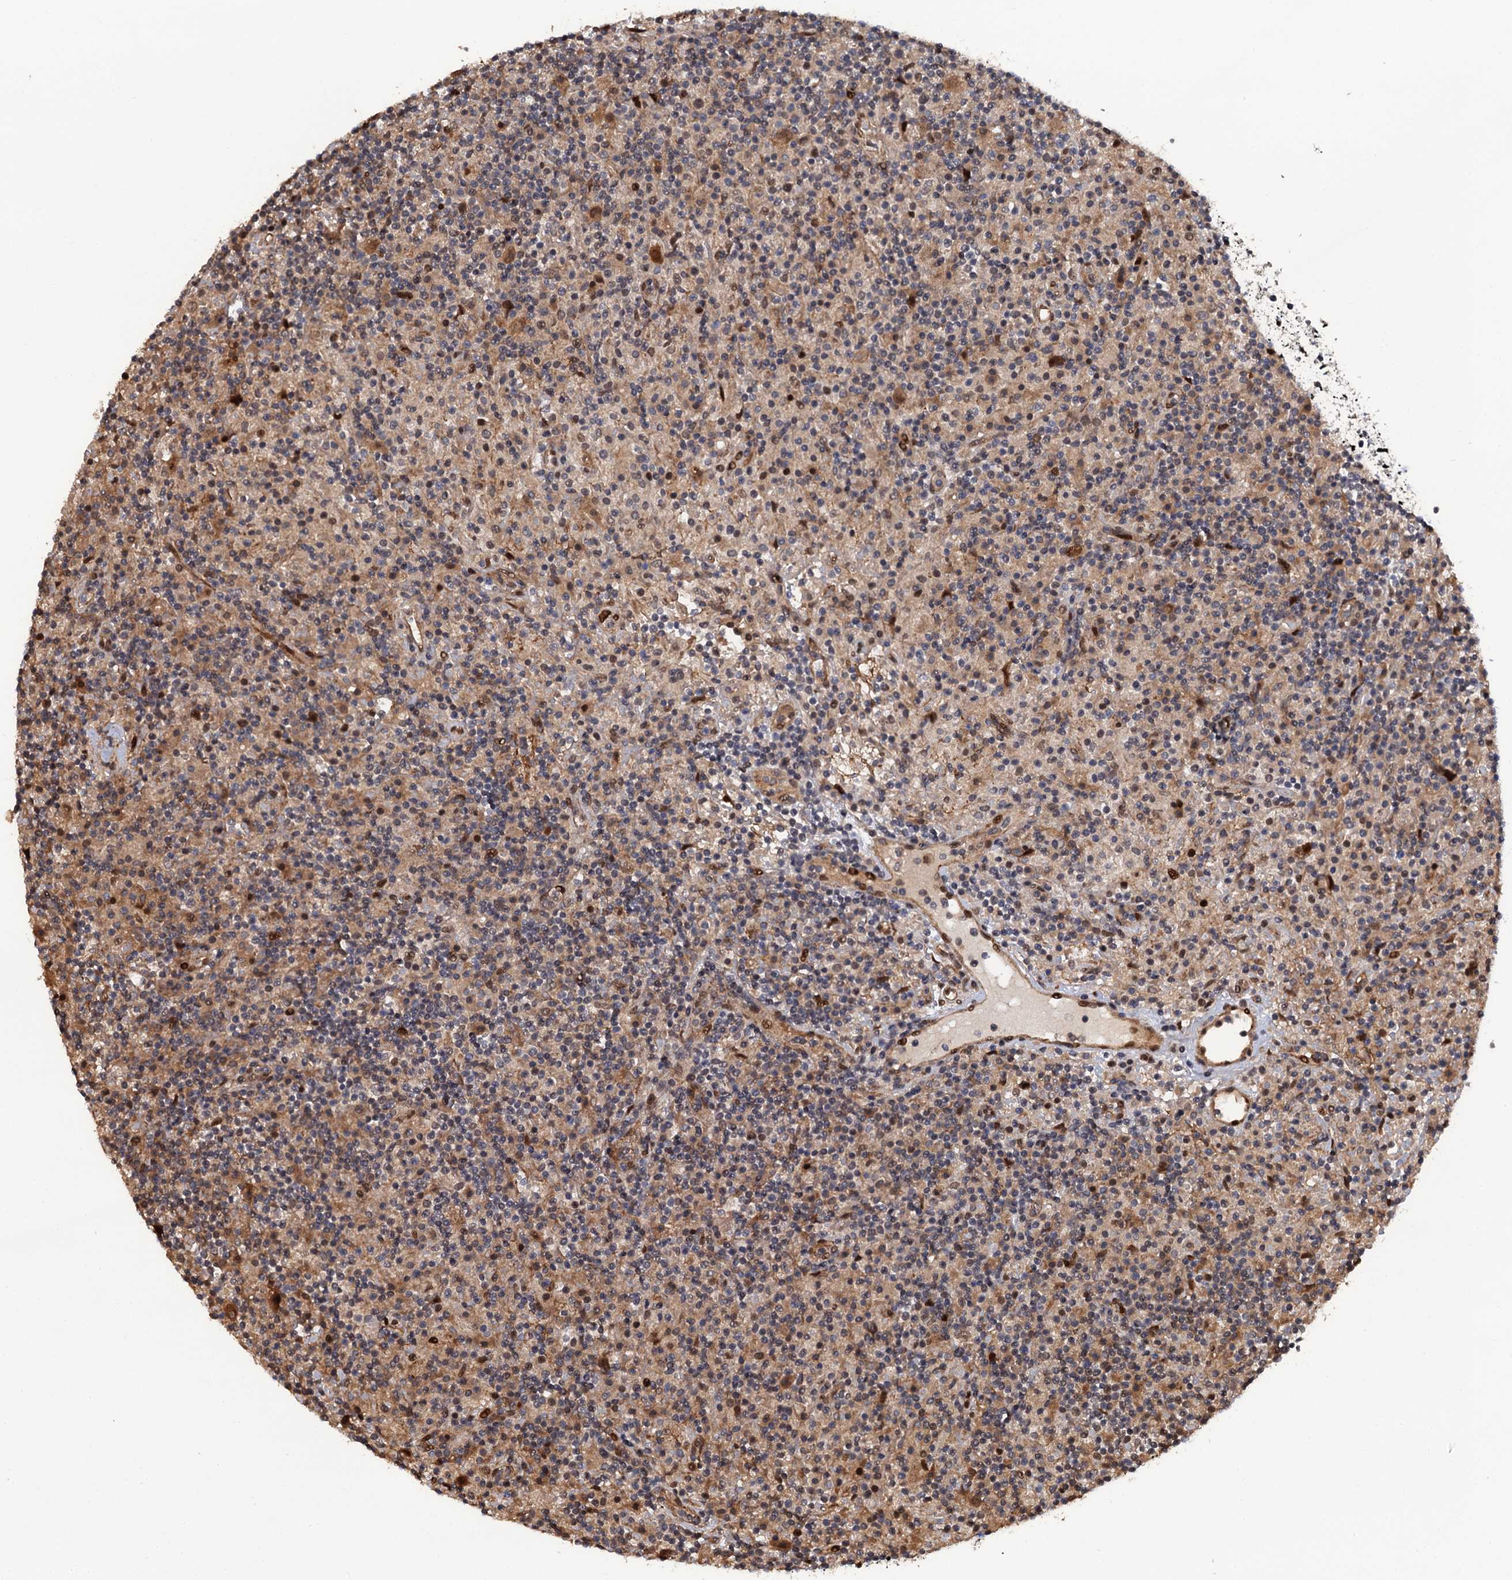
{"staining": {"intensity": "moderate", "quantity": ">75%", "location": "cytoplasmic/membranous,nuclear"}, "tissue": "lymphoma", "cell_type": "Tumor cells", "image_type": "cancer", "snomed": [{"axis": "morphology", "description": "Hodgkin's disease, NOS"}, {"axis": "topography", "description": "Lymph node"}], "caption": "This is a micrograph of immunohistochemistry (IHC) staining of lymphoma, which shows moderate expression in the cytoplasmic/membranous and nuclear of tumor cells.", "gene": "CDC23", "patient": {"sex": "male", "age": 70}}